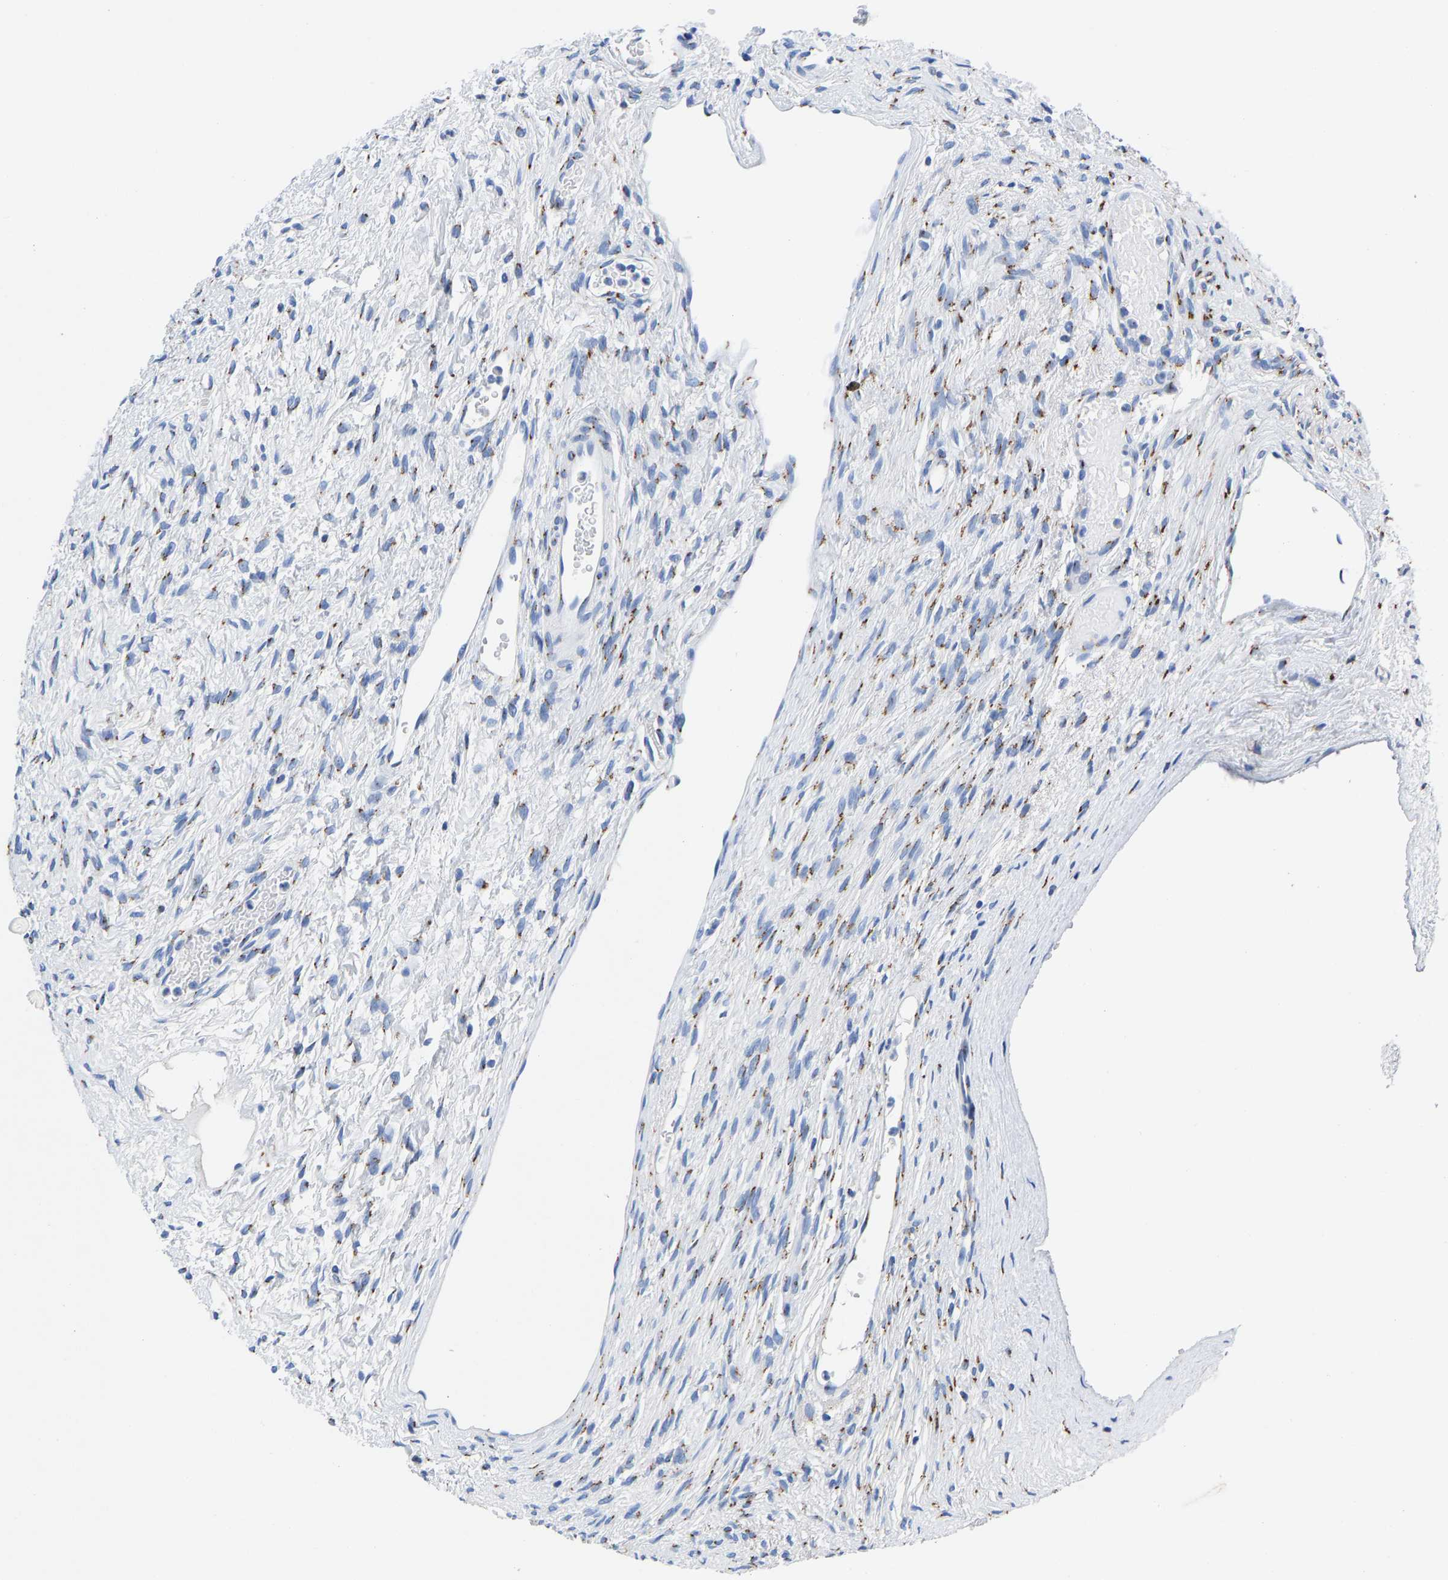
{"staining": {"intensity": "moderate", "quantity": "25%-75%", "location": "cytoplasmic/membranous"}, "tissue": "ovary", "cell_type": "Ovarian stroma cells", "image_type": "normal", "snomed": [{"axis": "morphology", "description": "Normal tissue, NOS"}, {"axis": "topography", "description": "Ovary"}], "caption": "Immunohistochemistry image of benign ovary: human ovary stained using immunohistochemistry reveals medium levels of moderate protein expression localized specifically in the cytoplasmic/membranous of ovarian stroma cells, appearing as a cytoplasmic/membranous brown color.", "gene": "TMEM87A", "patient": {"sex": "female", "age": 33}}